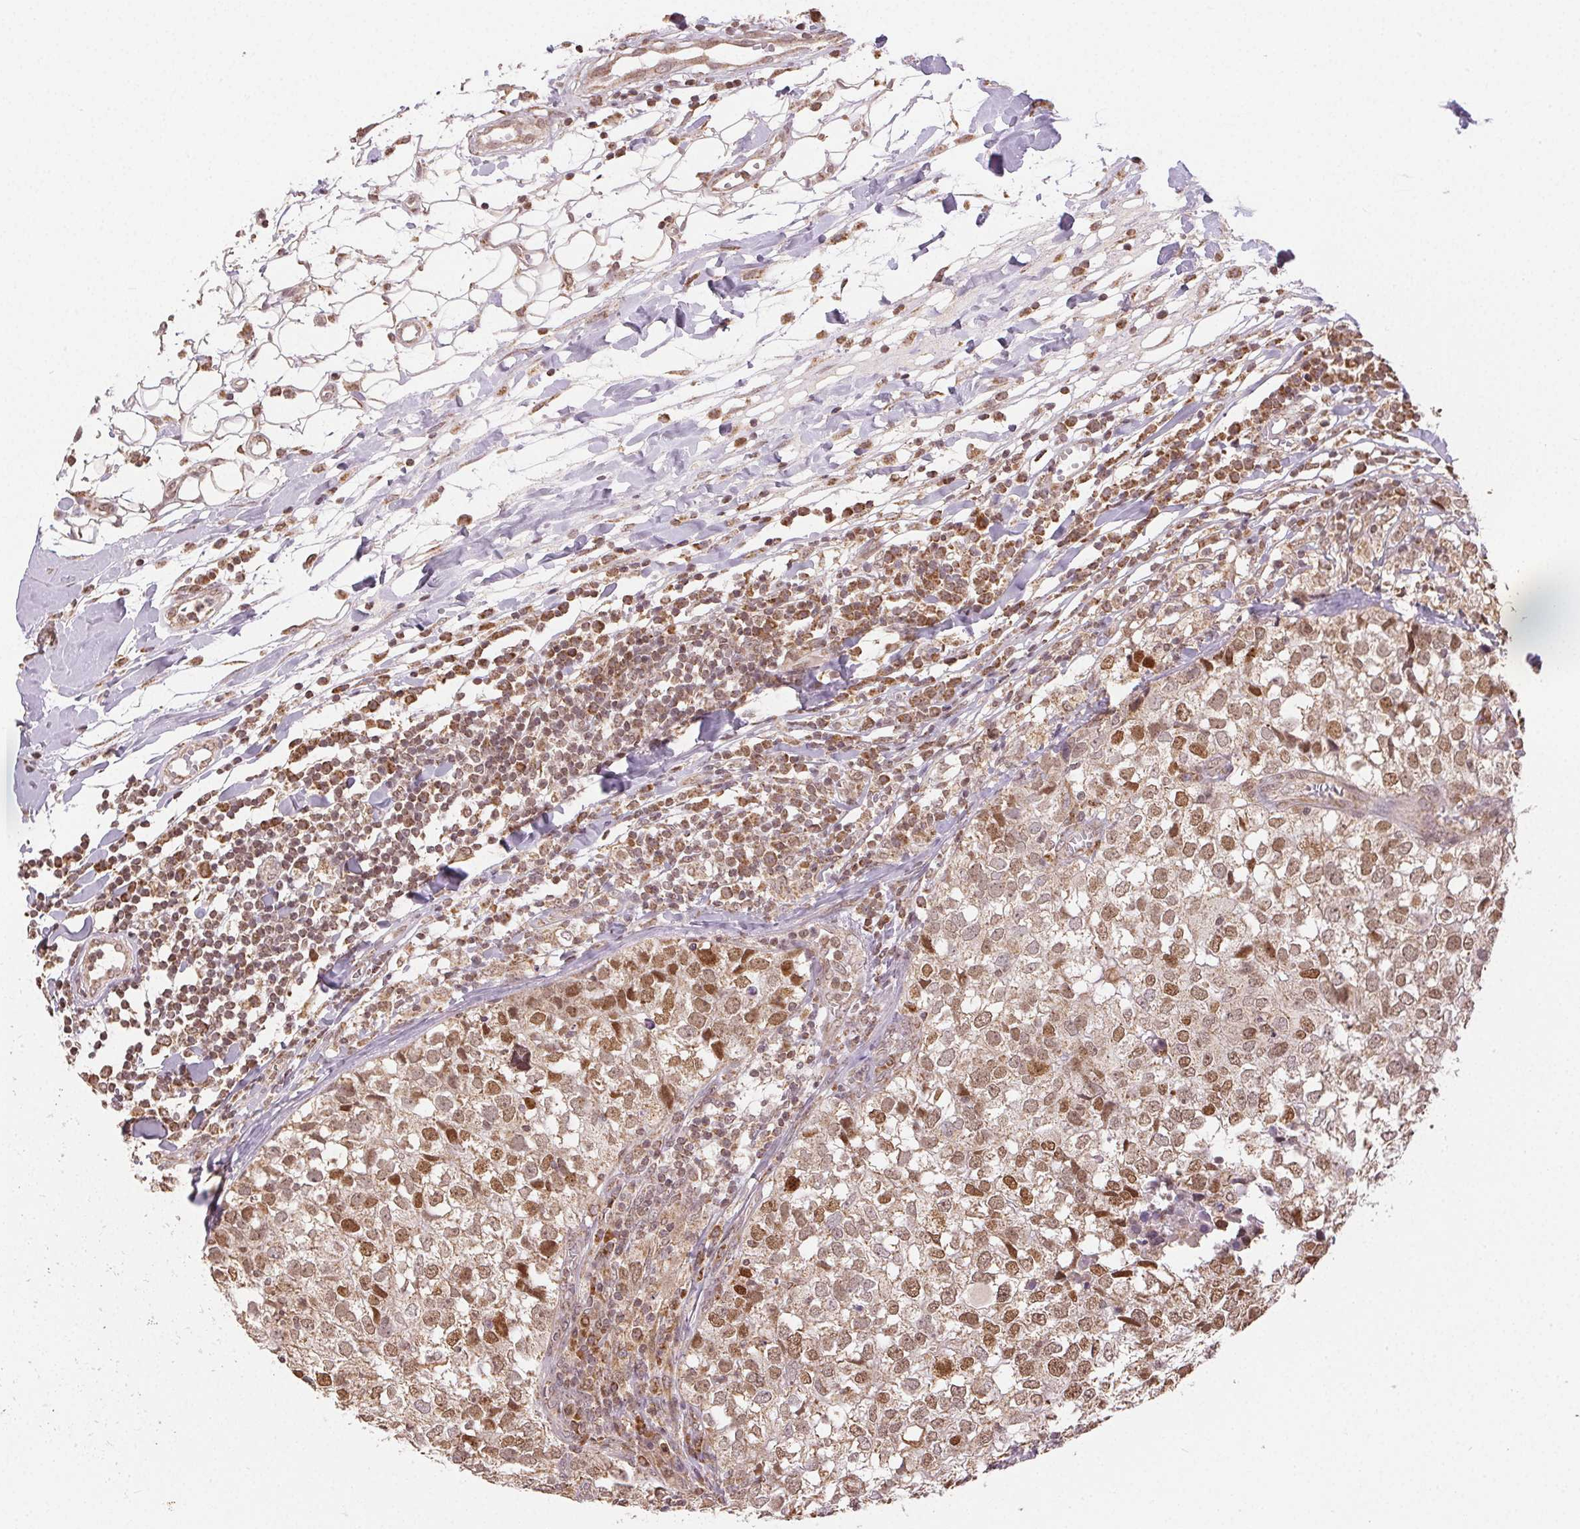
{"staining": {"intensity": "moderate", "quantity": ">75%", "location": "nuclear"}, "tissue": "breast cancer", "cell_type": "Tumor cells", "image_type": "cancer", "snomed": [{"axis": "morphology", "description": "Duct carcinoma"}, {"axis": "topography", "description": "Breast"}], "caption": "IHC staining of breast cancer, which exhibits medium levels of moderate nuclear expression in approximately >75% of tumor cells indicating moderate nuclear protein positivity. The staining was performed using DAB (3,3'-diaminobenzidine) (brown) for protein detection and nuclei were counterstained in hematoxylin (blue).", "gene": "PIWIL4", "patient": {"sex": "female", "age": 30}}